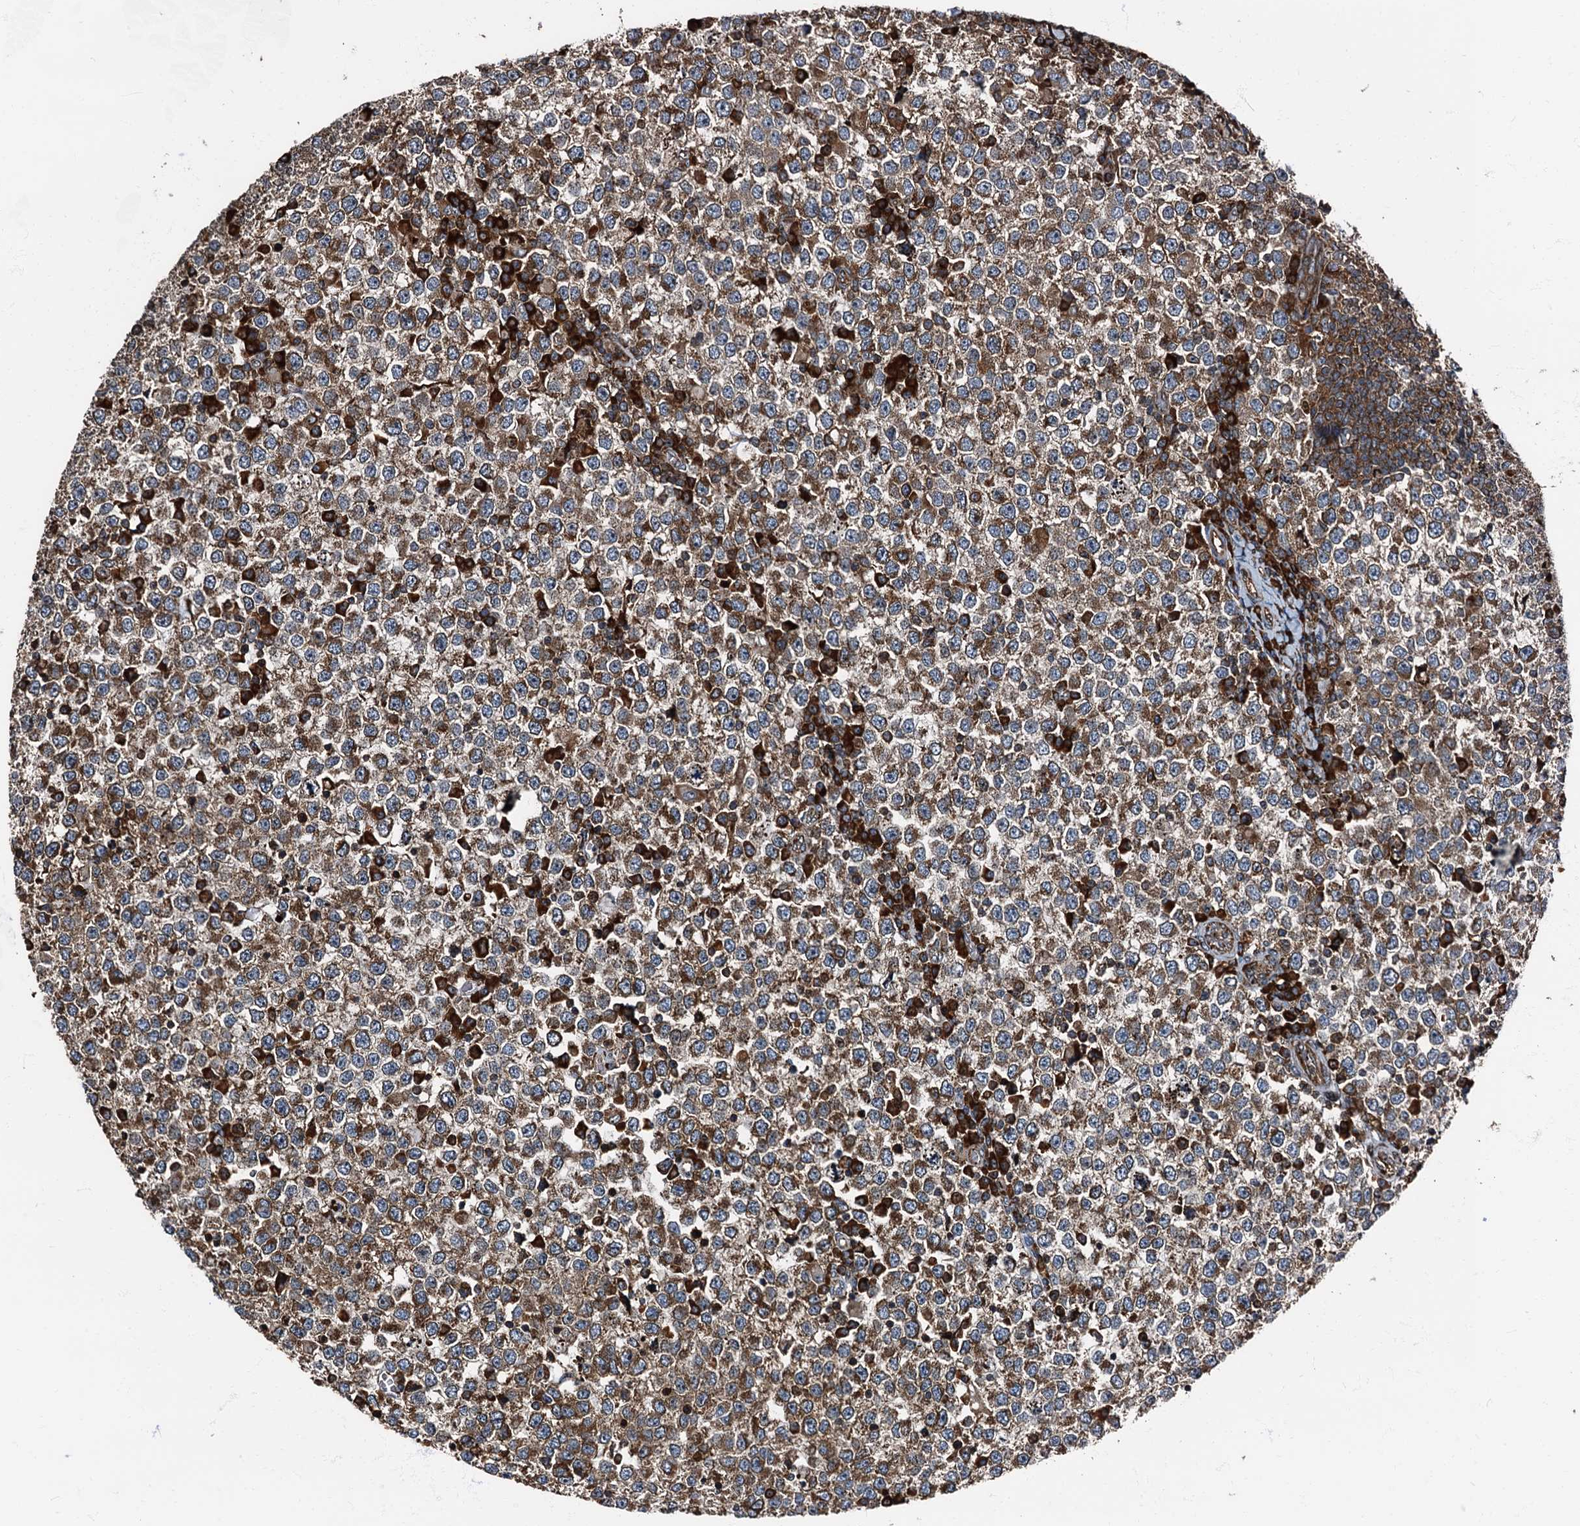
{"staining": {"intensity": "moderate", "quantity": ">75%", "location": "cytoplasmic/membranous"}, "tissue": "testis cancer", "cell_type": "Tumor cells", "image_type": "cancer", "snomed": [{"axis": "morphology", "description": "Seminoma, NOS"}, {"axis": "topography", "description": "Testis"}], "caption": "A medium amount of moderate cytoplasmic/membranous staining is present in approximately >75% of tumor cells in testis seminoma tissue.", "gene": "ATP2C1", "patient": {"sex": "male", "age": 65}}